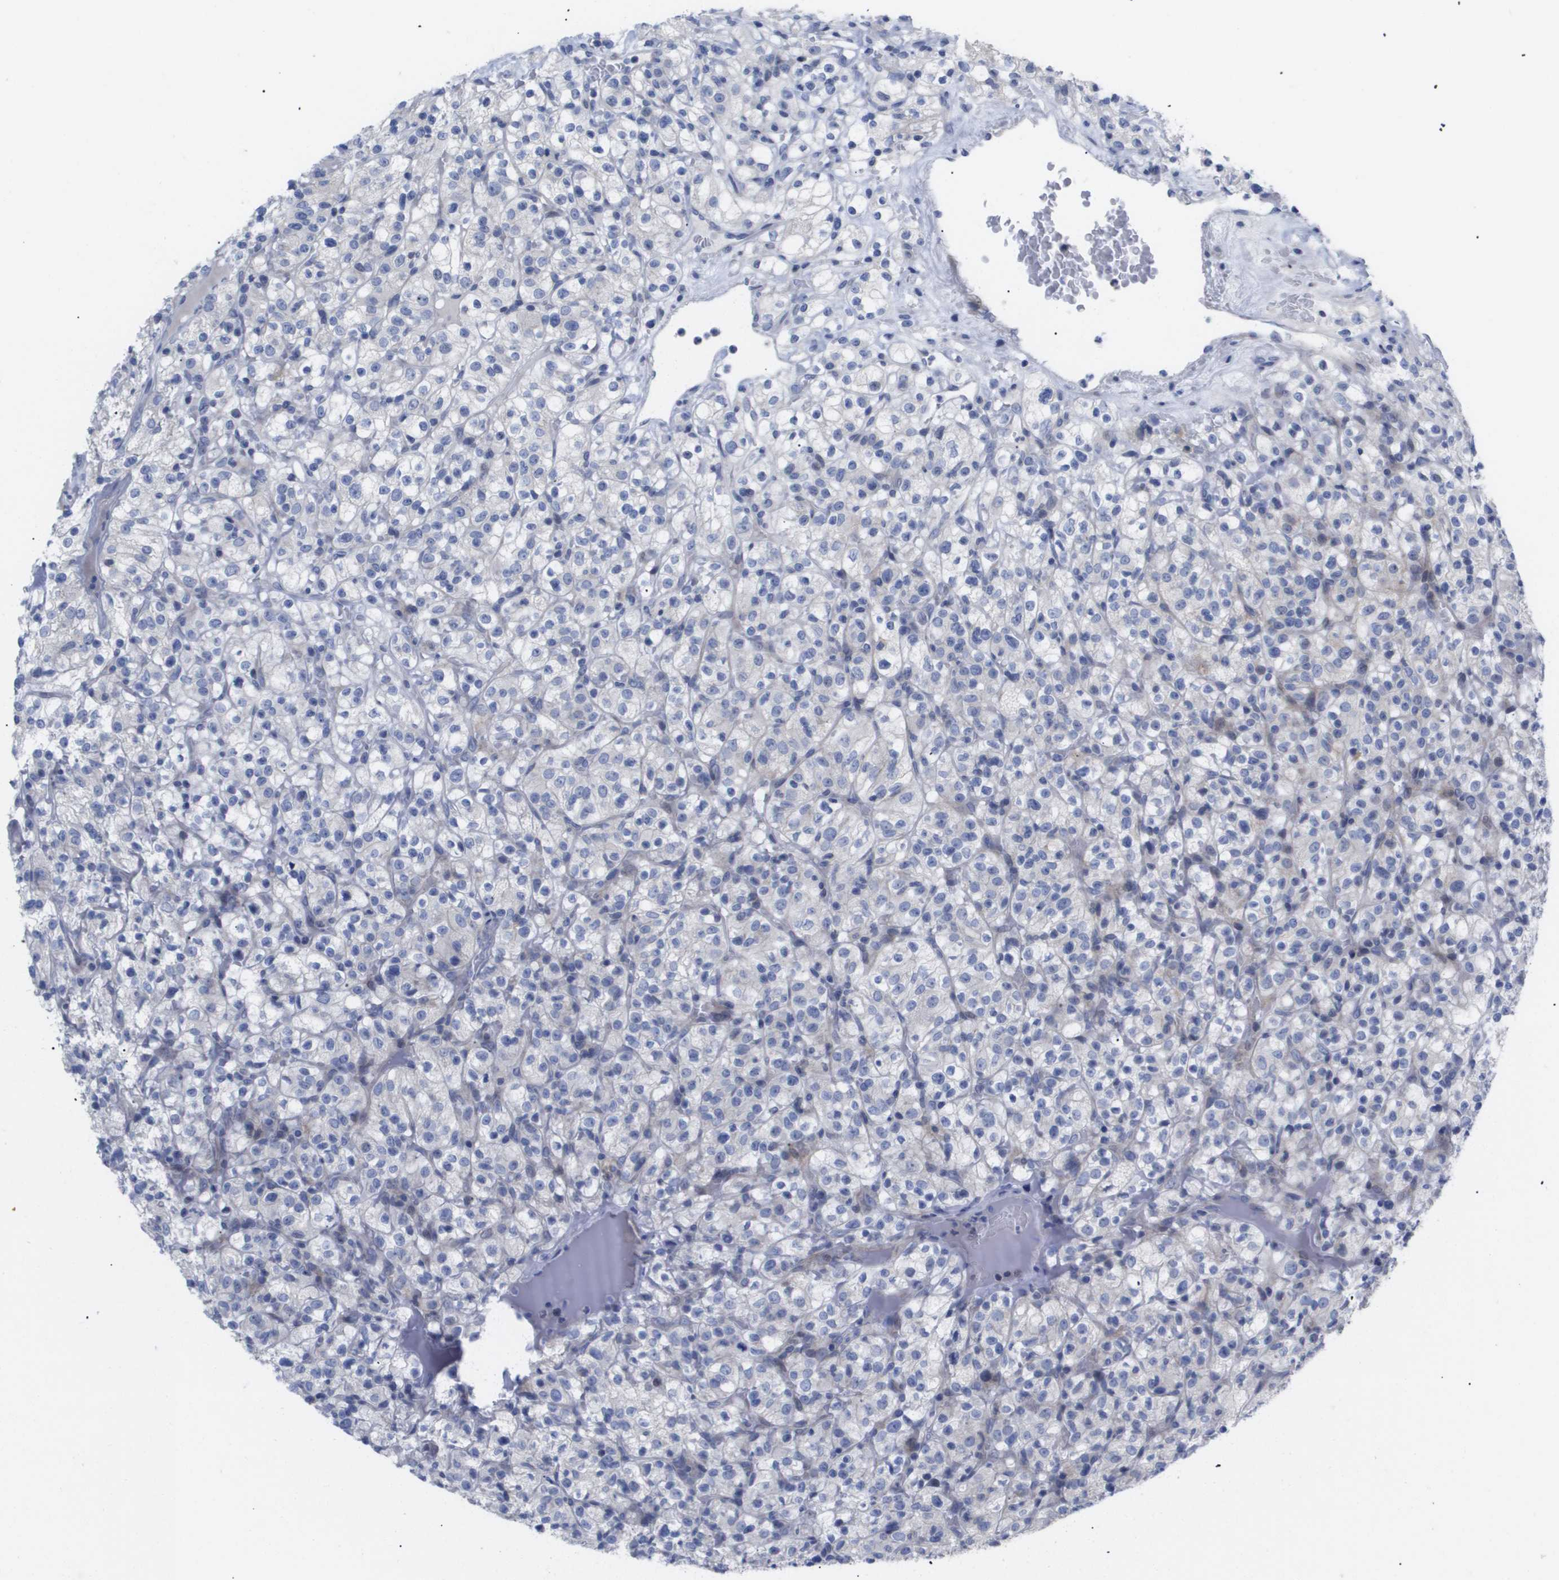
{"staining": {"intensity": "negative", "quantity": "none", "location": "none"}, "tissue": "renal cancer", "cell_type": "Tumor cells", "image_type": "cancer", "snomed": [{"axis": "morphology", "description": "Normal tissue, NOS"}, {"axis": "morphology", "description": "Adenocarcinoma, NOS"}, {"axis": "topography", "description": "Kidney"}], "caption": "This is an immunohistochemistry image of human renal cancer. There is no staining in tumor cells.", "gene": "CAV3", "patient": {"sex": "female", "age": 72}}